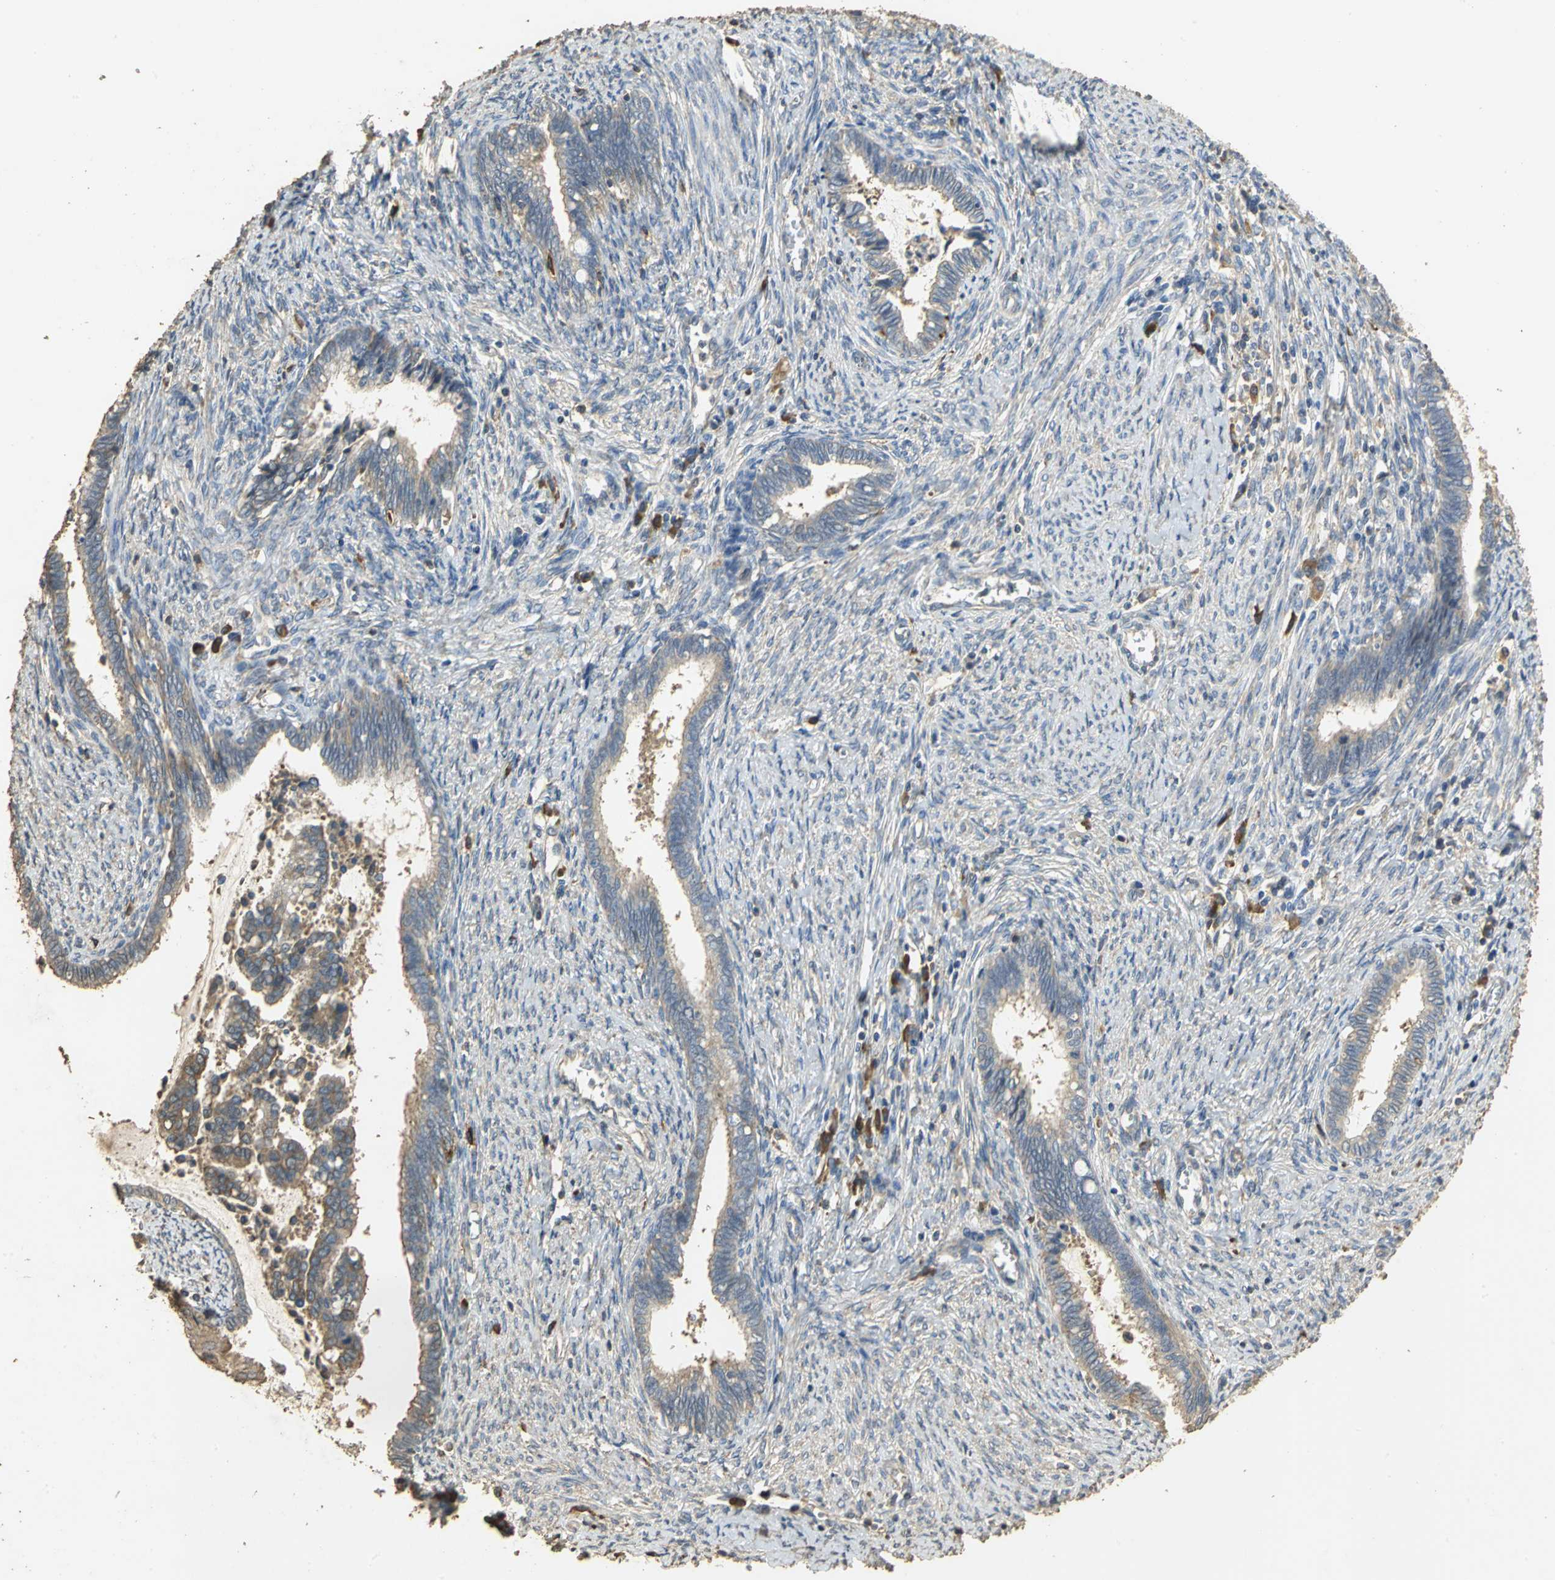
{"staining": {"intensity": "weak", "quantity": "25%-75%", "location": "cytoplasmic/membranous"}, "tissue": "cervical cancer", "cell_type": "Tumor cells", "image_type": "cancer", "snomed": [{"axis": "morphology", "description": "Adenocarcinoma, NOS"}, {"axis": "topography", "description": "Cervix"}], "caption": "Immunohistochemistry (IHC) (DAB) staining of human cervical adenocarcinoma demonstrates weak cytoplasmic/membranous protein positivity in about 25%-75% of tumor cells. (IHC, brightfield microscopy, high magnification).", "gene": "ACSL4", "patient": {"sex": "female", "age": 44}}